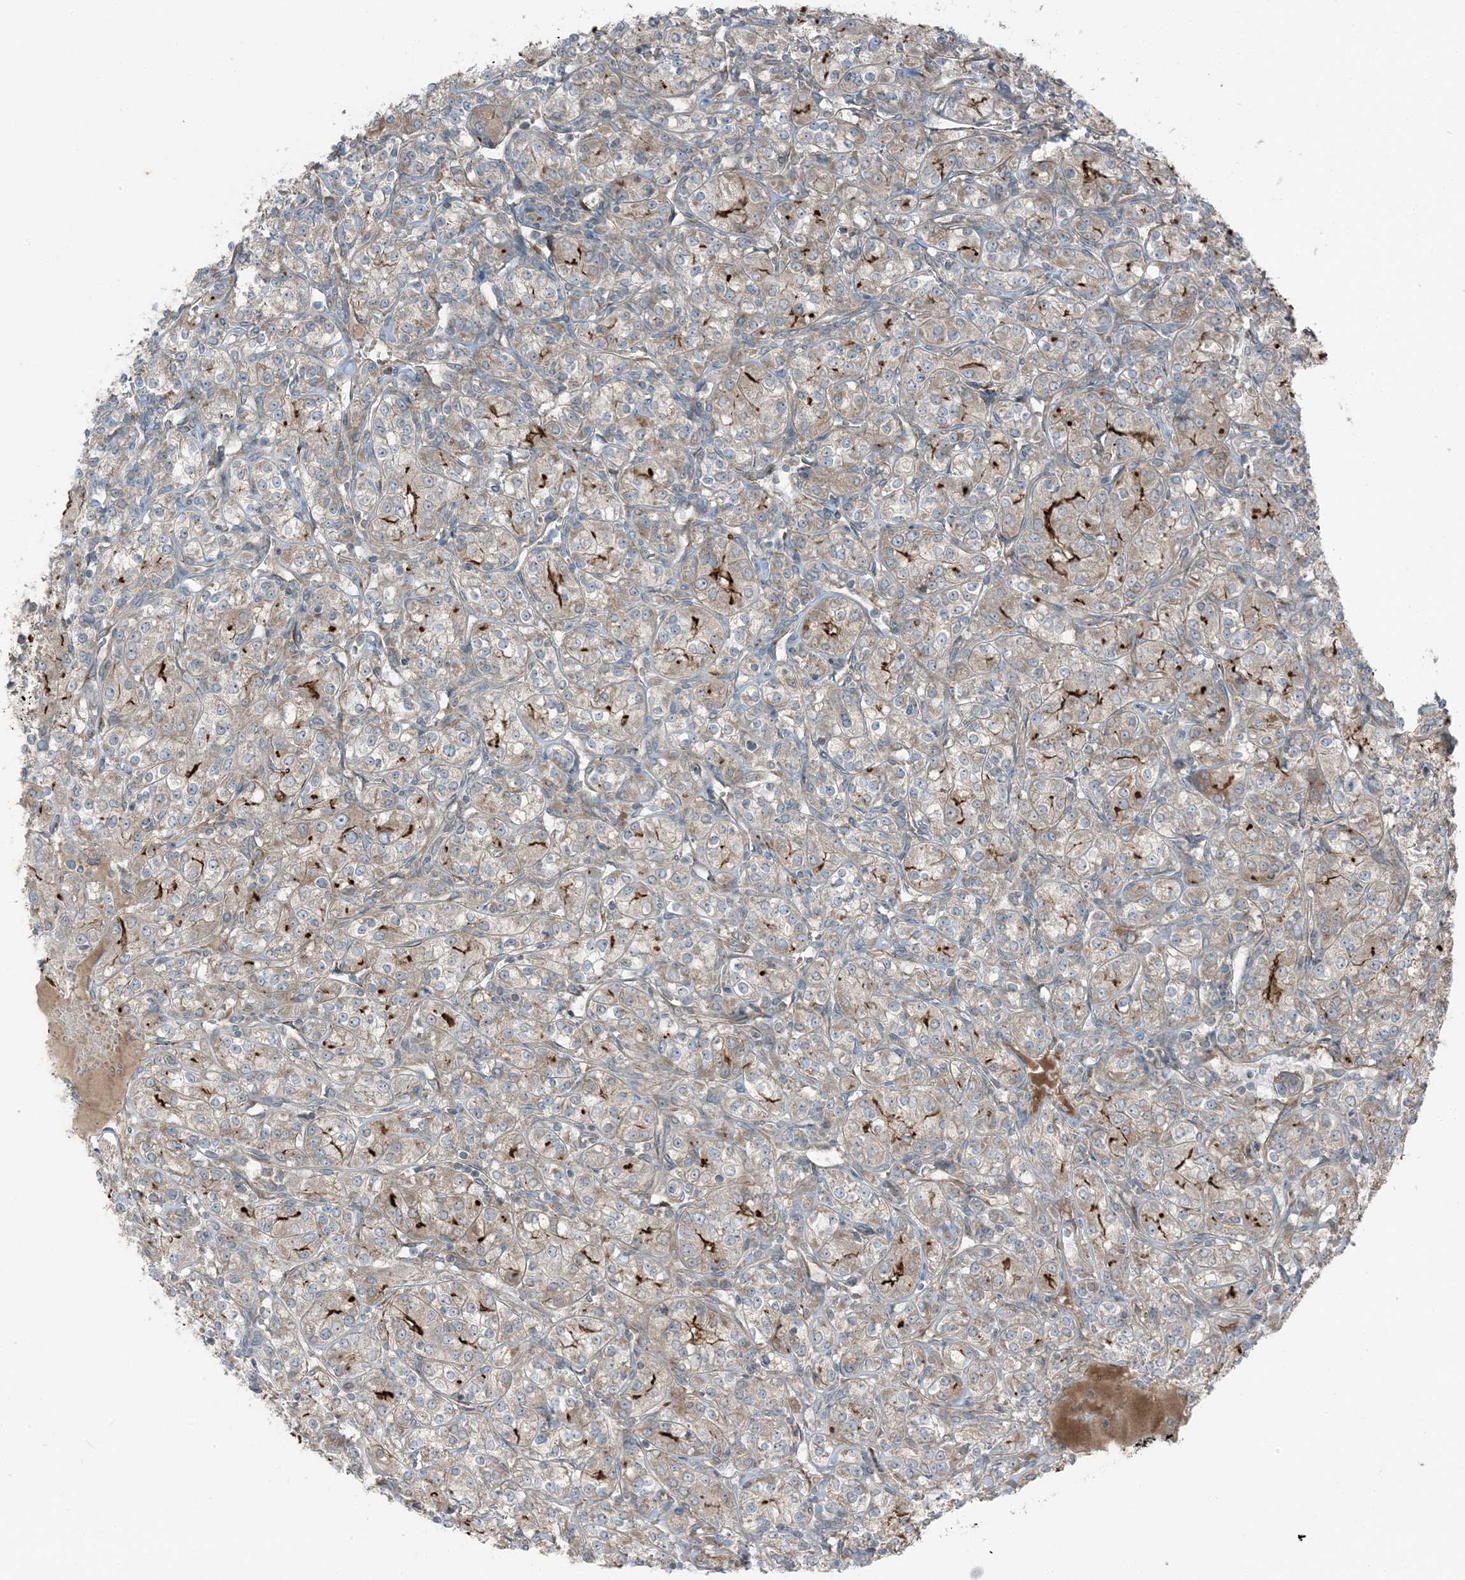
{"staining": {"intensity": "moderate", "quantity": "<25%", "location": "cytoplasmic/membranous"}, "tissue": "renal cancer", "cell_type": "Tumor cells", "image_type": "cancer", "snomed": [{"axis": "morphology", "description": "Adenocarcinoma, NOS"}, {"axis": "topography", "description": "Kidney"}], "caption": "Protein analysis of renal cancer (adenocarcinoma) tissue shows moderate cytoplasmic/membranous positivity in approximately <25% of tumor cells. The staining was performed using DAB, with brown indicating positive protein expression. Nuclei are stained blue with hematoxylin.", "gene": "RAB3GAP1", "patient": {"sex": "male", "age": 77}}